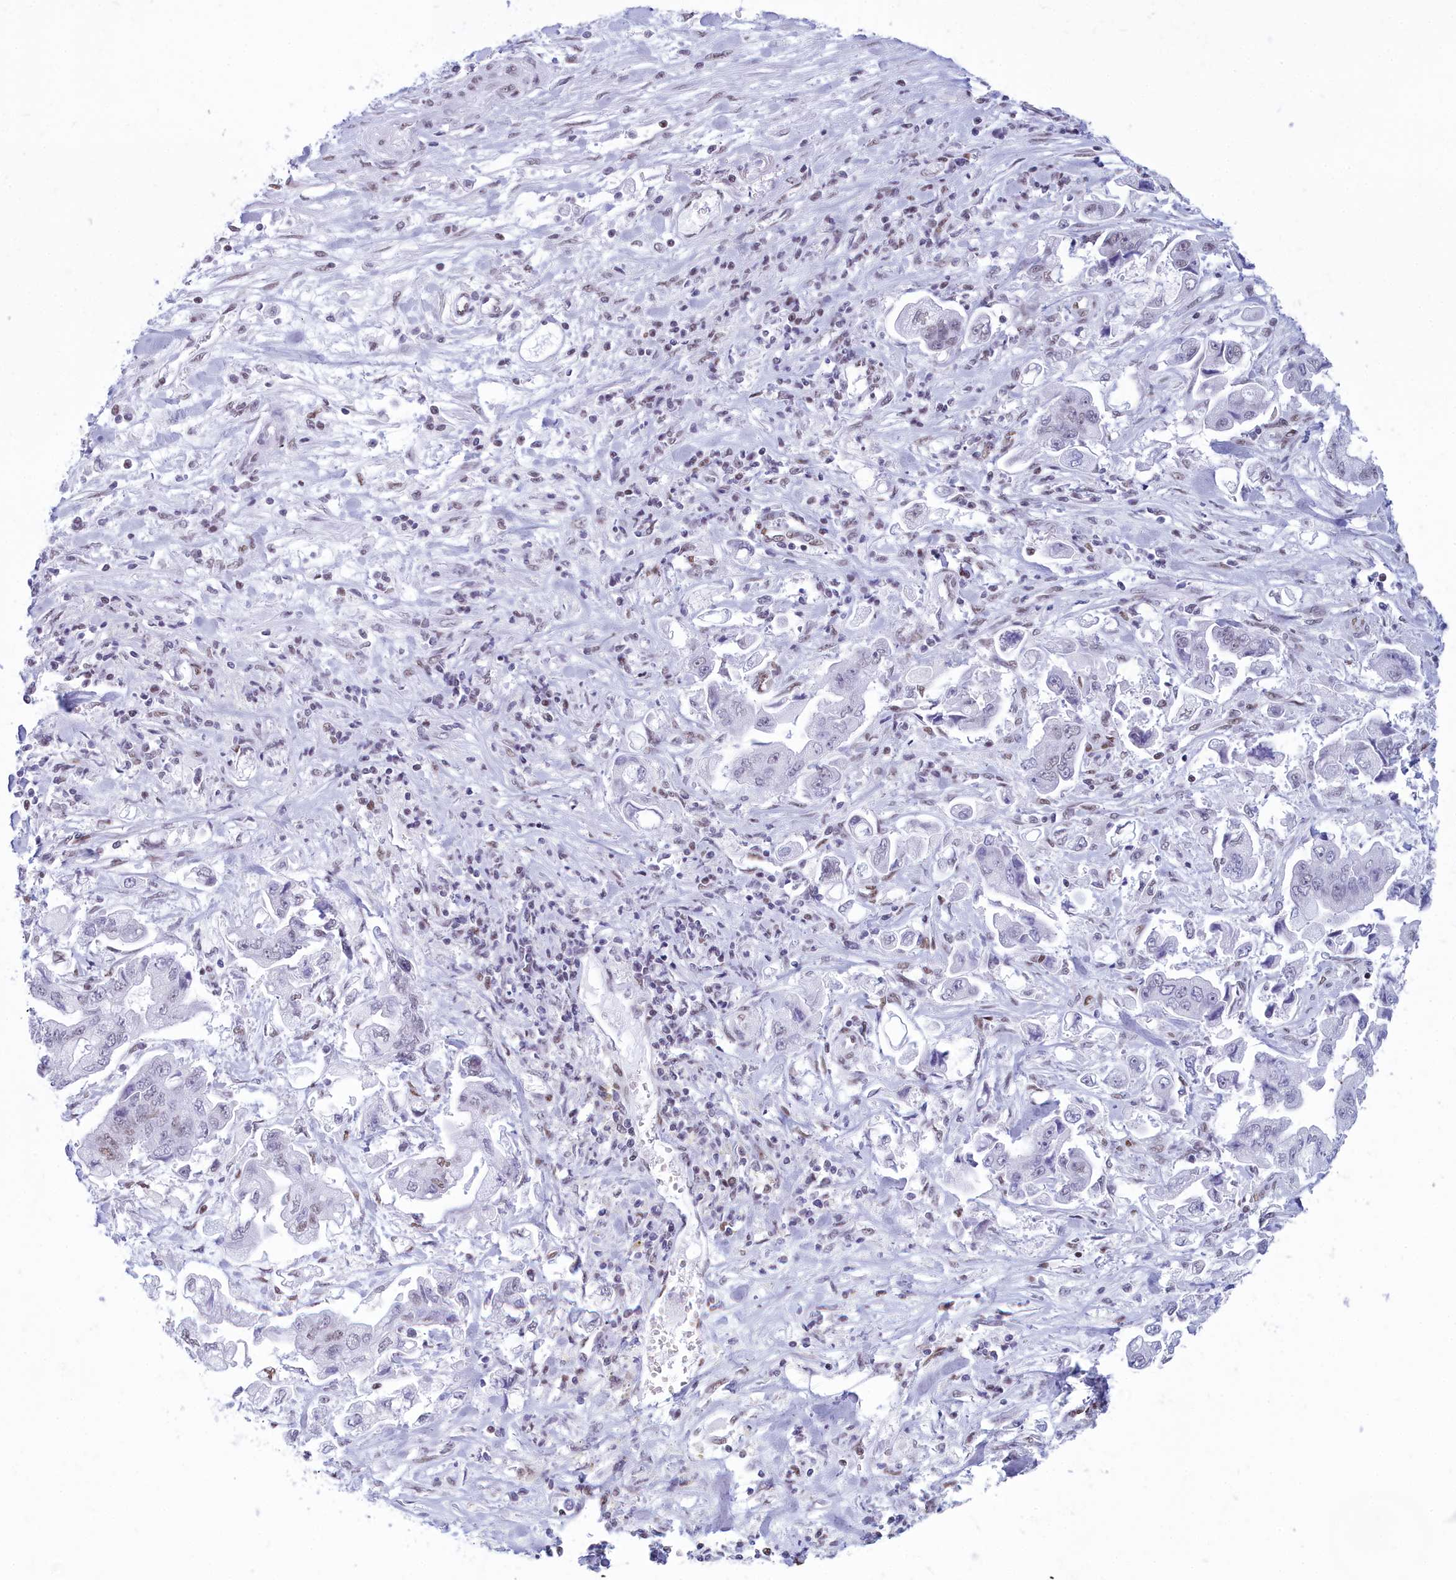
{"staining": {"intensity": "weak", "quantity": "<25%", "location": "nuclear"}, "tissue": "stomach cancer", "cell_type": "Tumor cells", "image_type": "cancer", "snomed": [{"axis": "morphology", "description": "Adenocarcinoma, NOS"}, {"axis": "topography", "description": "Stomach"}], "caption": "Immunohistochemical staining of human stomach cancer (adenocarcinoma) demonstrates no significant positivity in tumor cells.", "gene": "CDC26", "patient": {"sex": "male", "age": 62}}